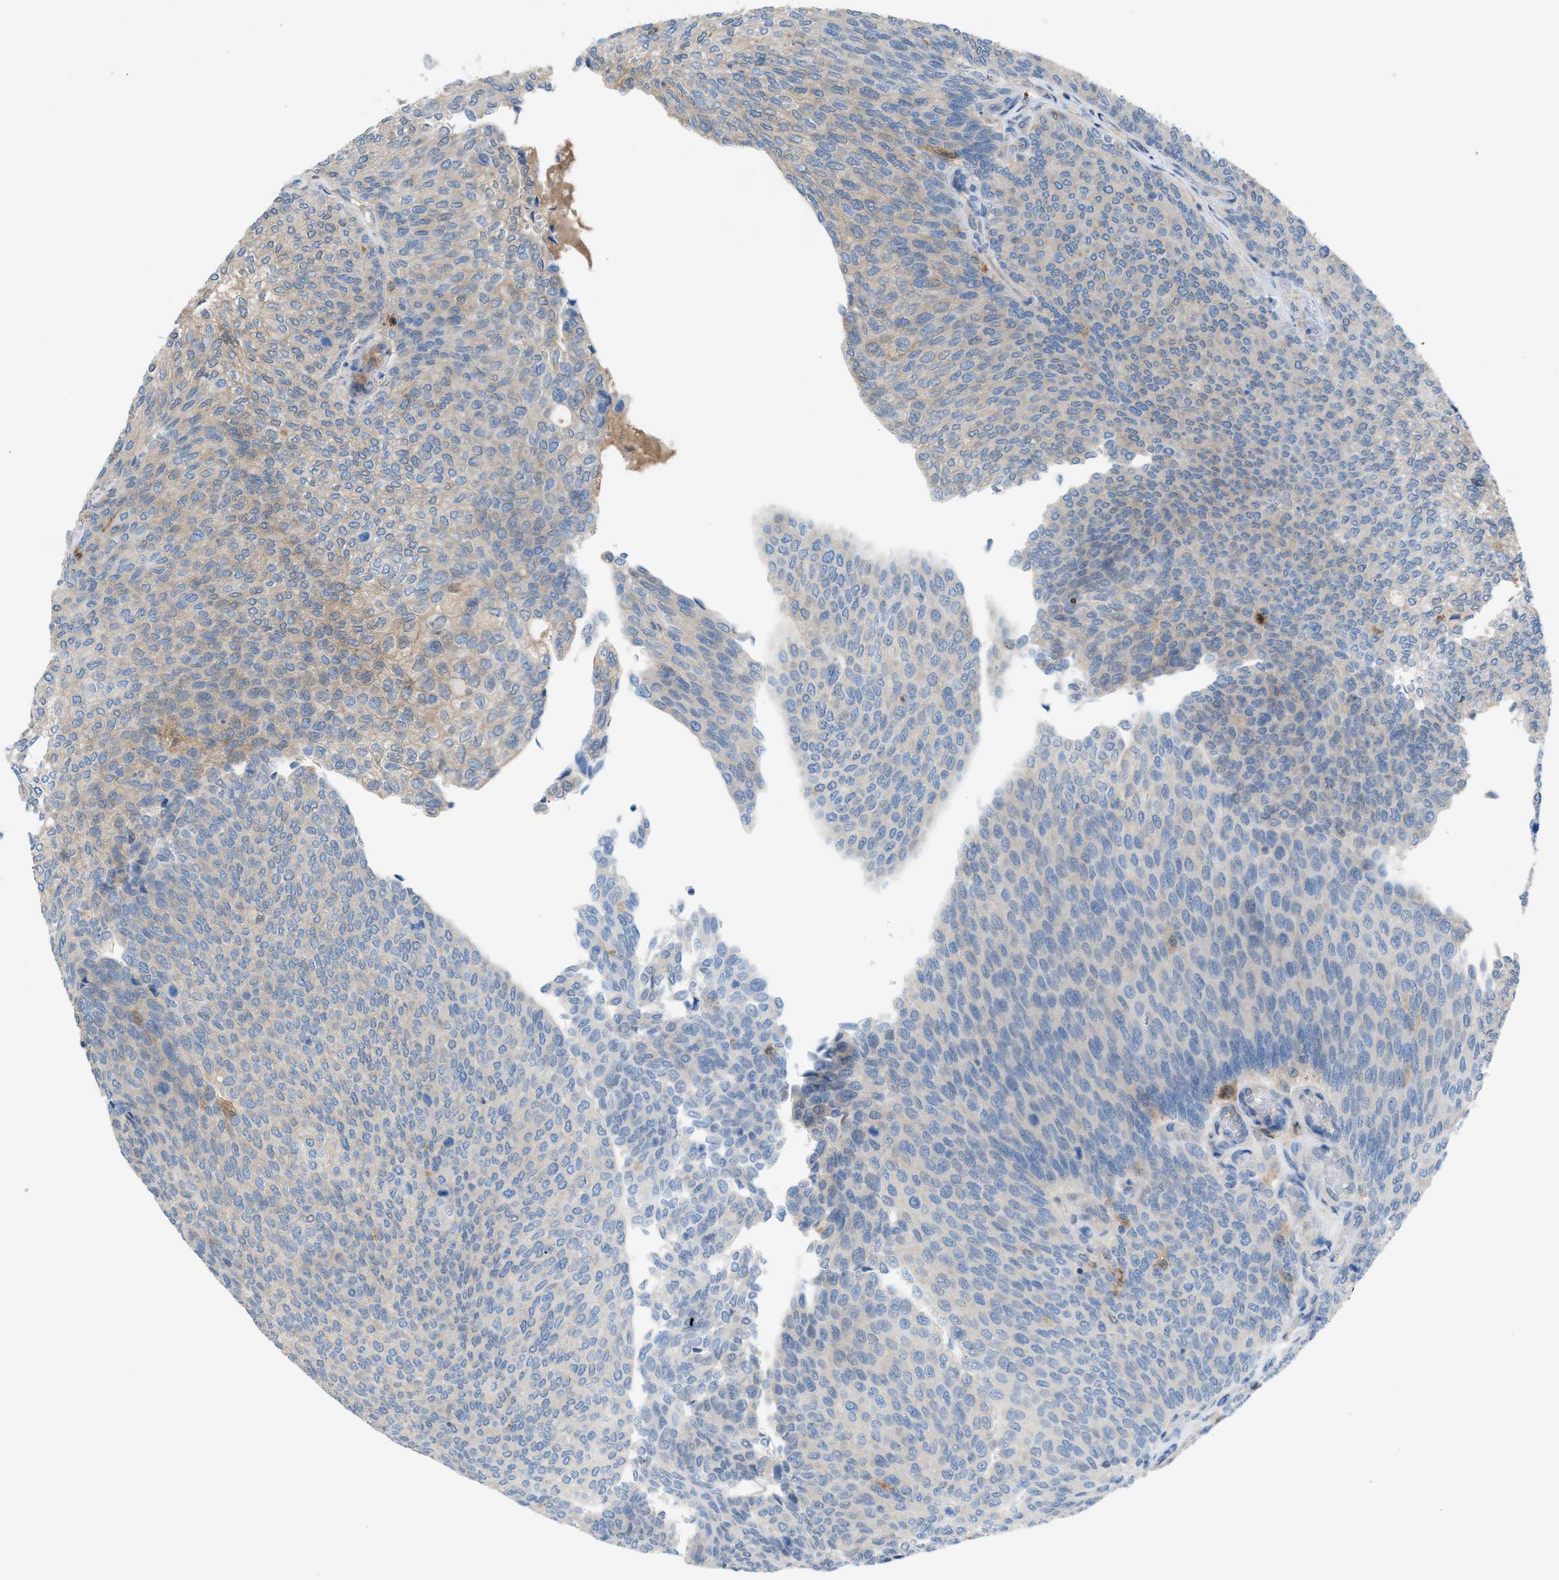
{"staining": {"intensity": "weak", "quantity": "<25%", "location": "cytoplasmic/membranous"}, "tissue": "urothelial cancer", "cell_type": "Tumor cells", "image_type": "cancer", "snomed": [{"axis": "morphology", "description": "Urothelial carcinoma, Low grade"}, {"axis": "topography", "description": "Urinary bladder"}], "caption": "Photomicrograph shows no protein staining in tumor cells of urothelial cancer tissue.", "gene": "TPK1", "patient": {"sex": "female", "age": 79}}